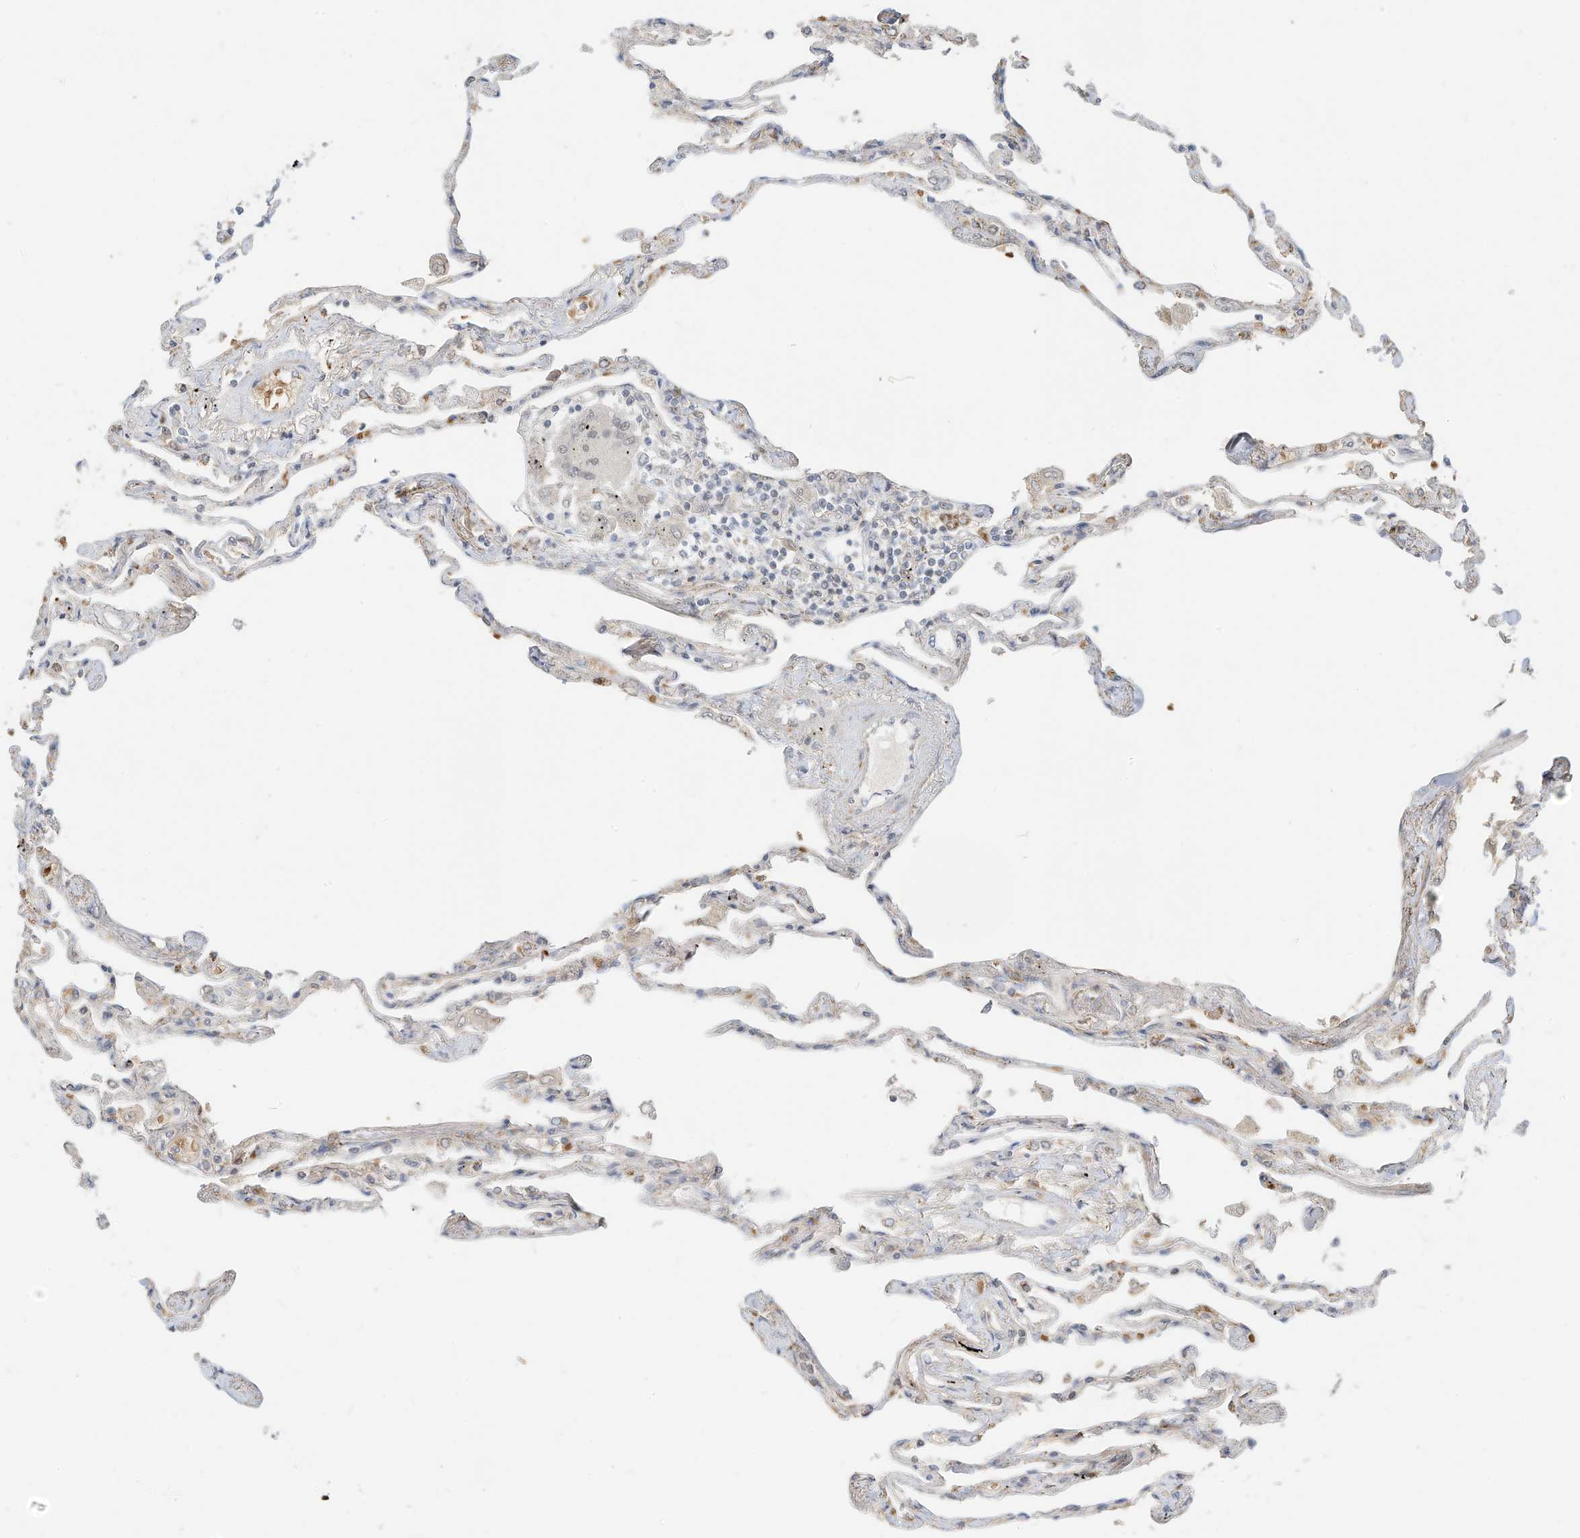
{"staining": {"intensity": "weak", "quantity": "25%-75%", "location": "cytoplasmic/membranous"}, "tissue": "lung", "cell_type": "Alveolar cells", "image_type": "normal", "snomed": [{"axis": "morphology", "description": "Normal tissue, NOS"}, {"axis": "topography", "description": "Lung"}], "caption": "Alveolar cells reveal low levels of weak cytoplasmic/membranous expression in about 25%-75% of cells in unremarkable lung. (DAB (3,3'-diaminobenzidine) IHC with brightfield microscopy, high magnification).", "gene": "MTUS2", "patient": {"sex": "female", "age": 67}}